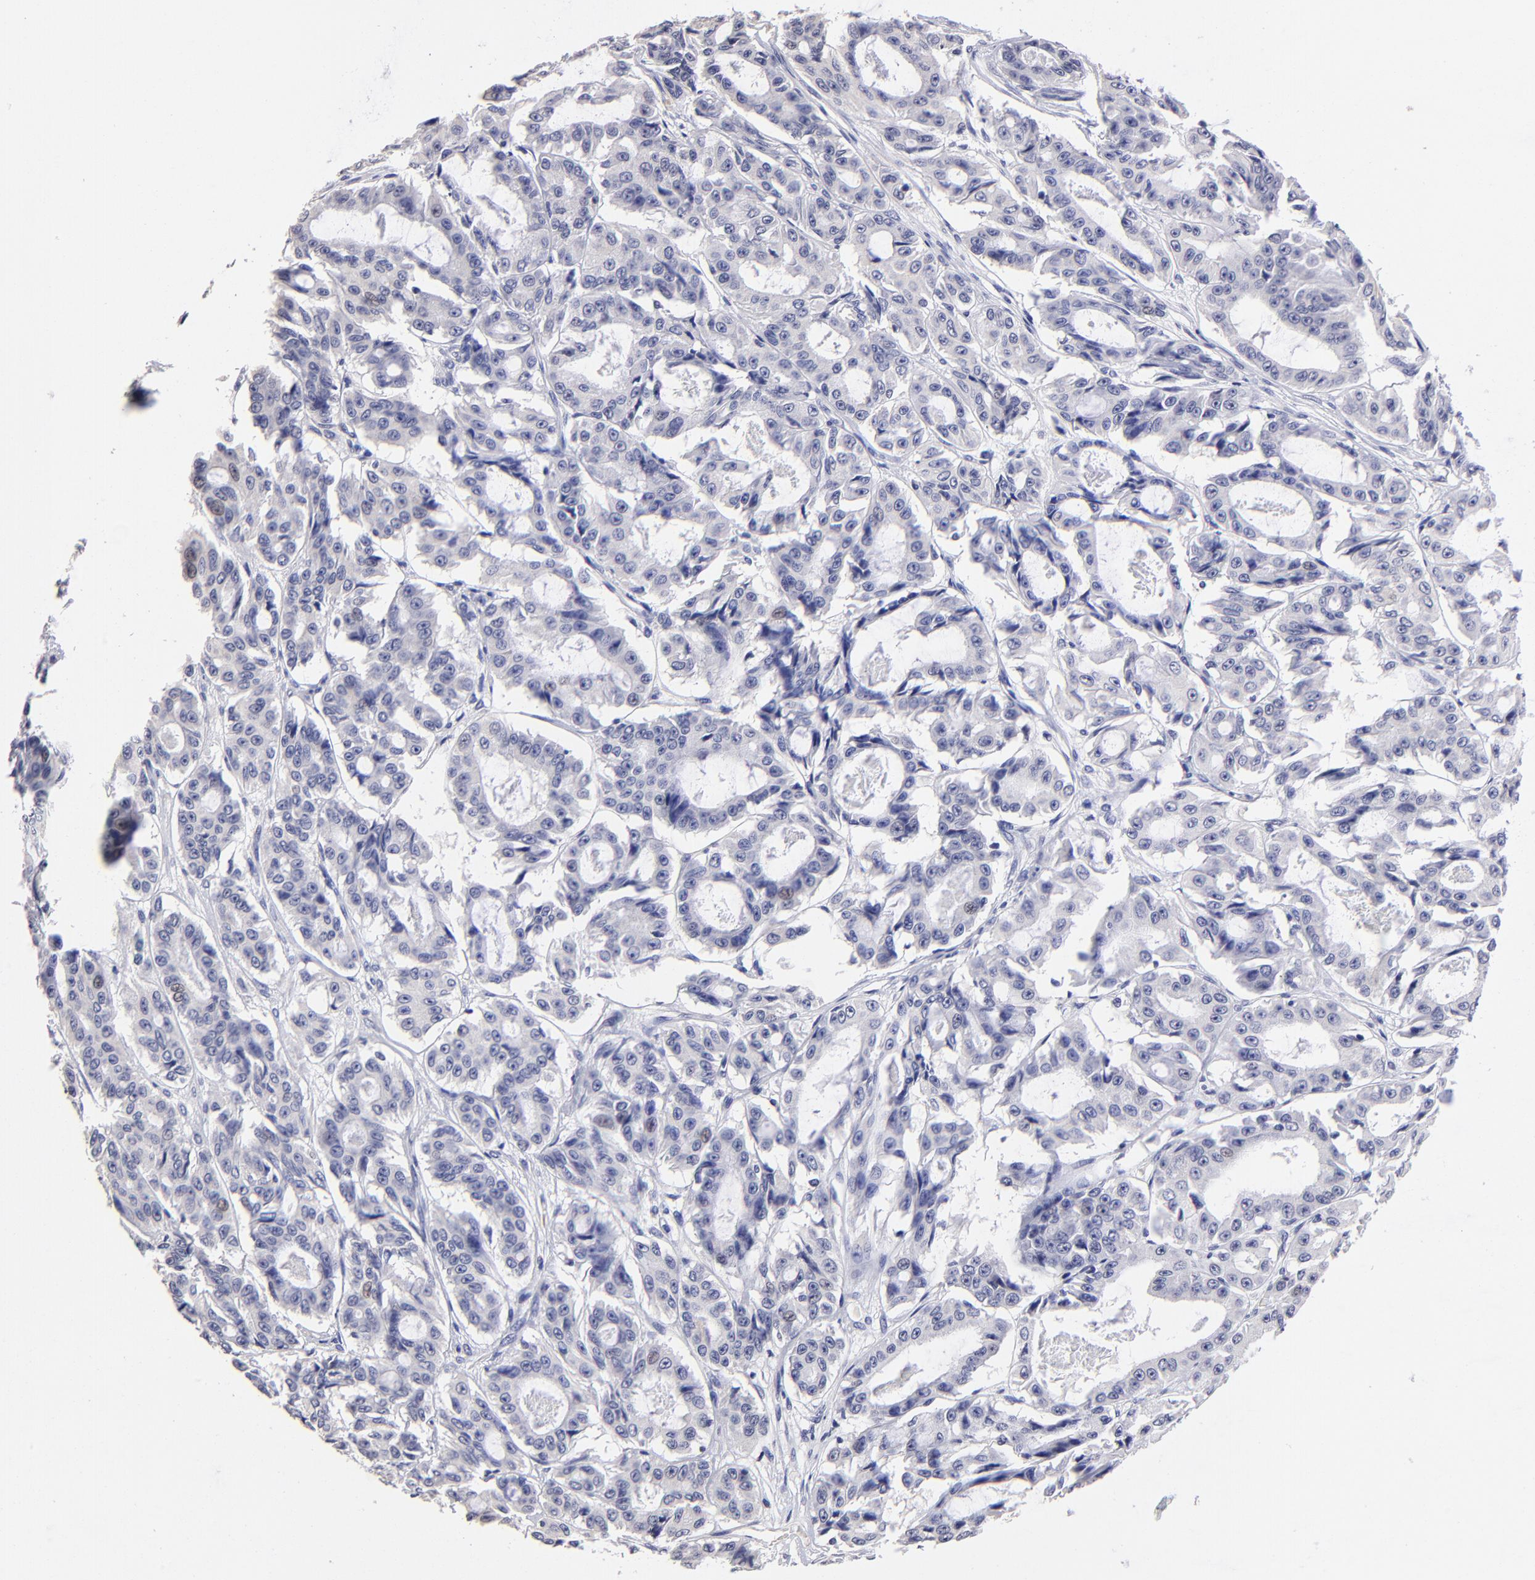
{"staining": {"intensity": "weak", "quantity": "<25%", "location": "nuclear"}, "tissue": "ovarian cancer", "cell_type": "Tumor cells", "image_type": "cancer", "snomed": [{"axis": "morphology", "description": "Carcinoma, endometroid"}, {"axis": "topography", "description": "Ovary"}], "caption": "A high-resolution image shows IHC staining of ovarian cancer (endometroid carcinoma), which exhibits no significant expression in tumor cells. (DAB (3,3'-diaminobenzidine) immunohistochemistry (IHC), high magnification).", "gene": "DNMT1", "patient": {"sex": "female", "age": 61}}